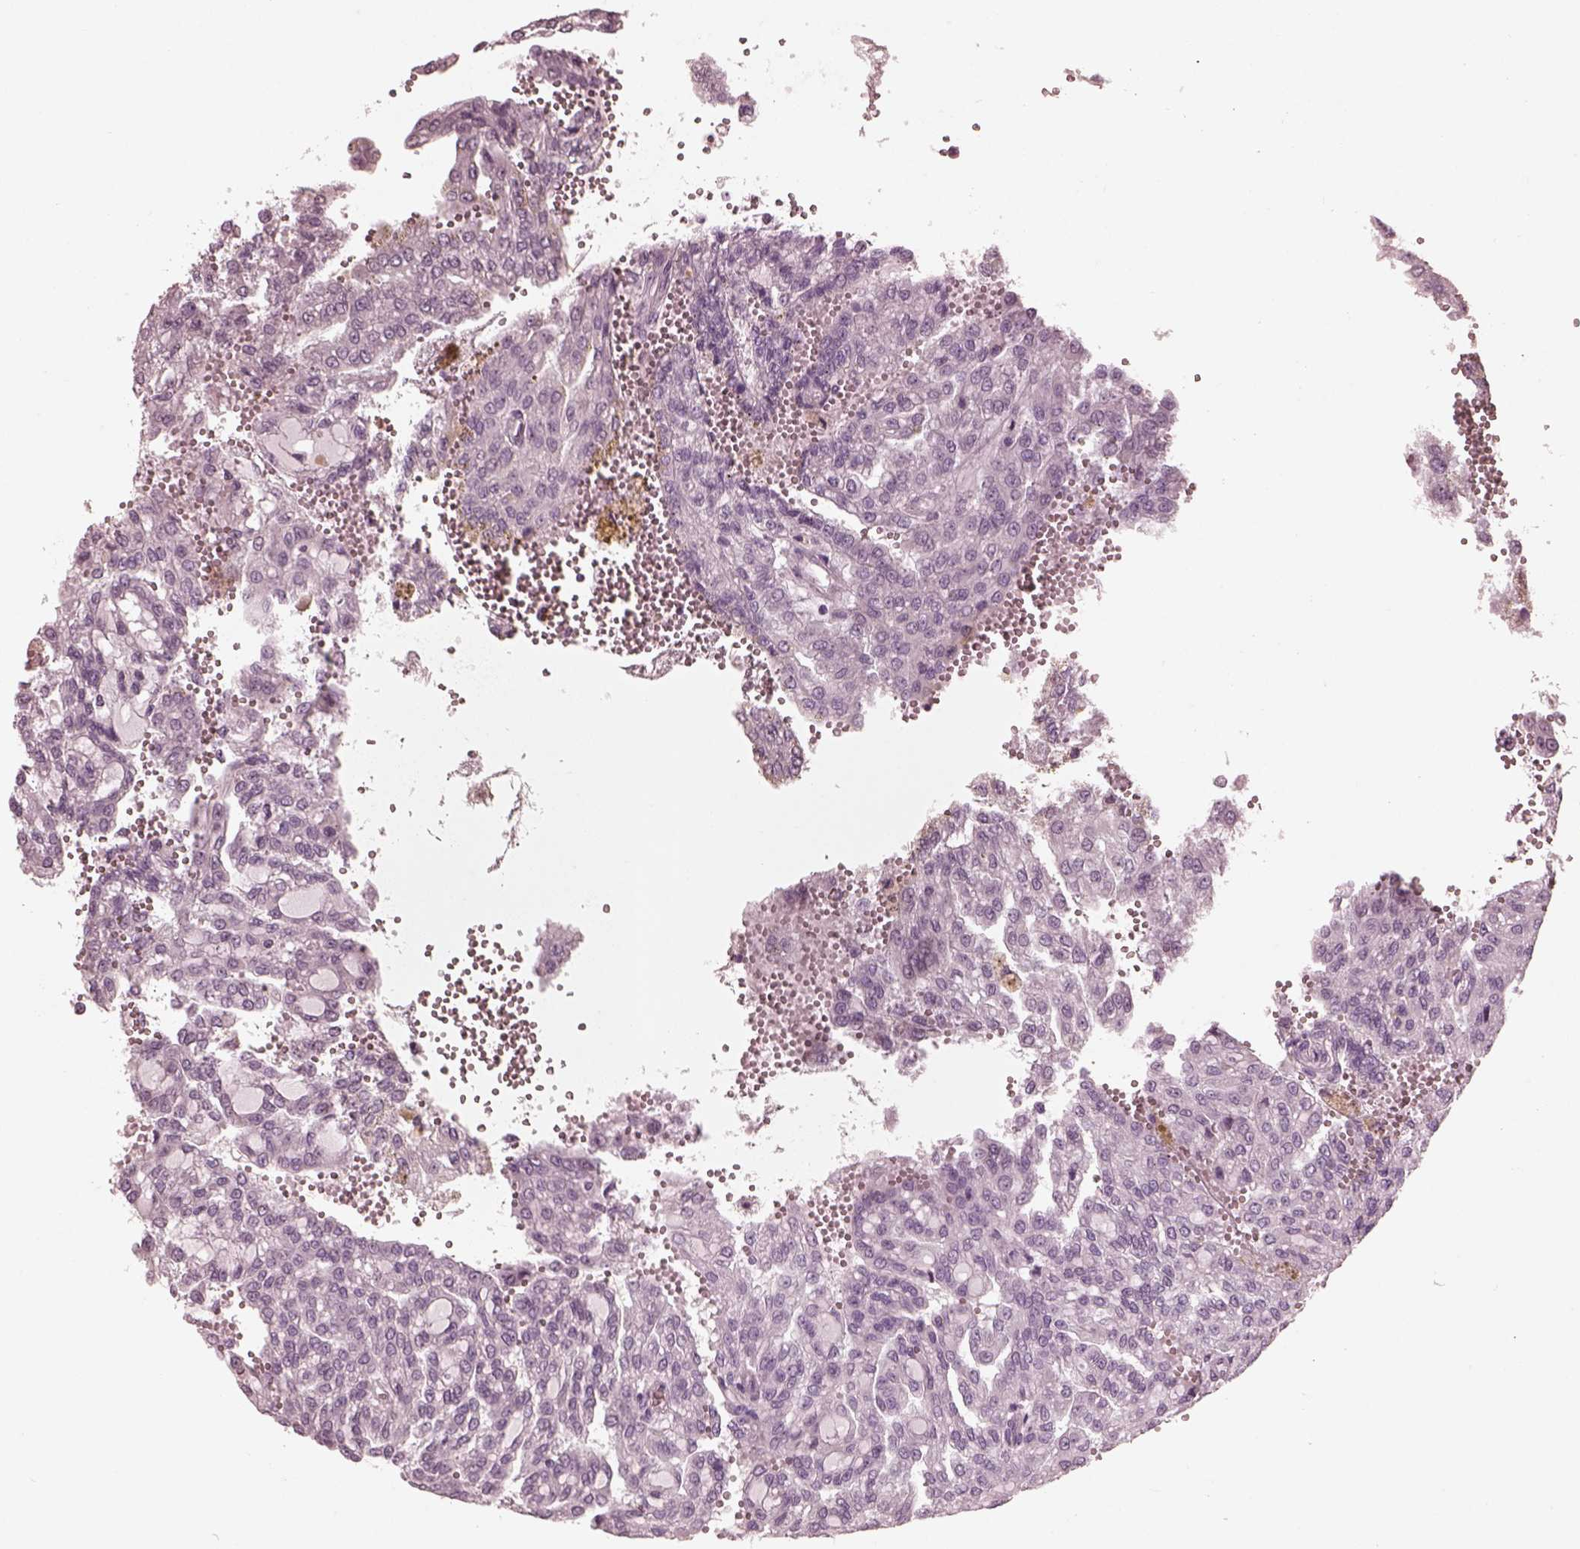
{"staining": {"intensity": "negative", "quantity": "none", "location": "none"}, "tissue": "renal cancer", "cell_type": "Tumor cells", "image_type": "cancer", "snomed": [{"axis": "morphology", "description": "Adenocarcinoma, NOS"}, {"axis": "topography", "description": "Kidney"}], "caption": "Immunohistochemical staining of adenocarcinoma (renal) displays no significant positivity in tumor cells.", "gene": "CGA", "patient": {"sex": "male", "age": 63}}